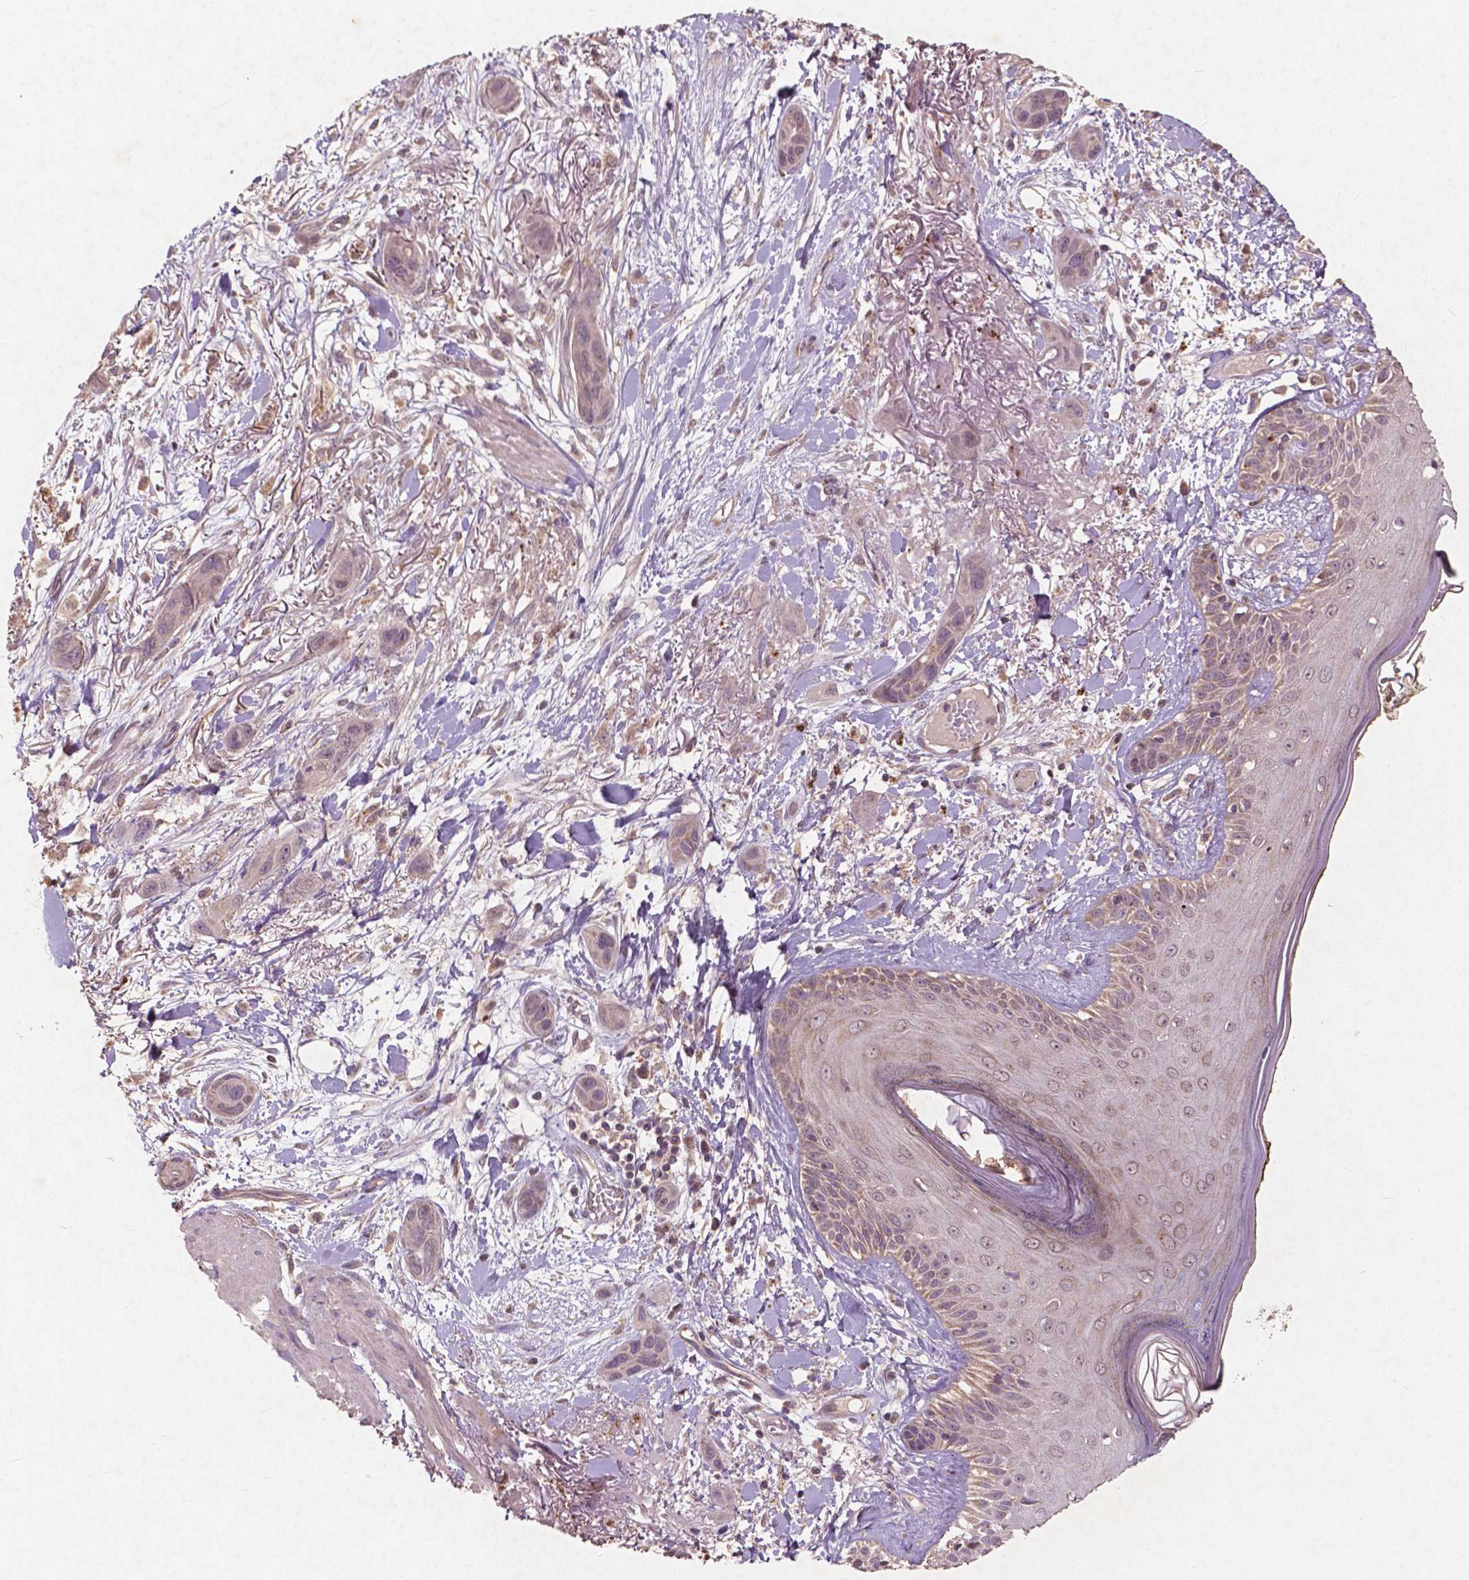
{"staining": {"intensity": "weak", "quantity": ">75%", "location": "cytoplasmic/membranous"}, "tissue": "skin cancer", "cell_type": "Tumor cells", "image_type": "cancer", "snomed": [{"axis": "morphology", "description": "Squamous cell carcinoma, NOS"}, {"axis": "topography", "description": "Skin"}], "caption": "Human skin cancer stained with a brown dye demonstrates weak cytoplasmic/membranous positive expression in about >75% of tumor cells.", "gene": "ST6GALNAC5", "patient": {"sex": "male", "age": 79}}